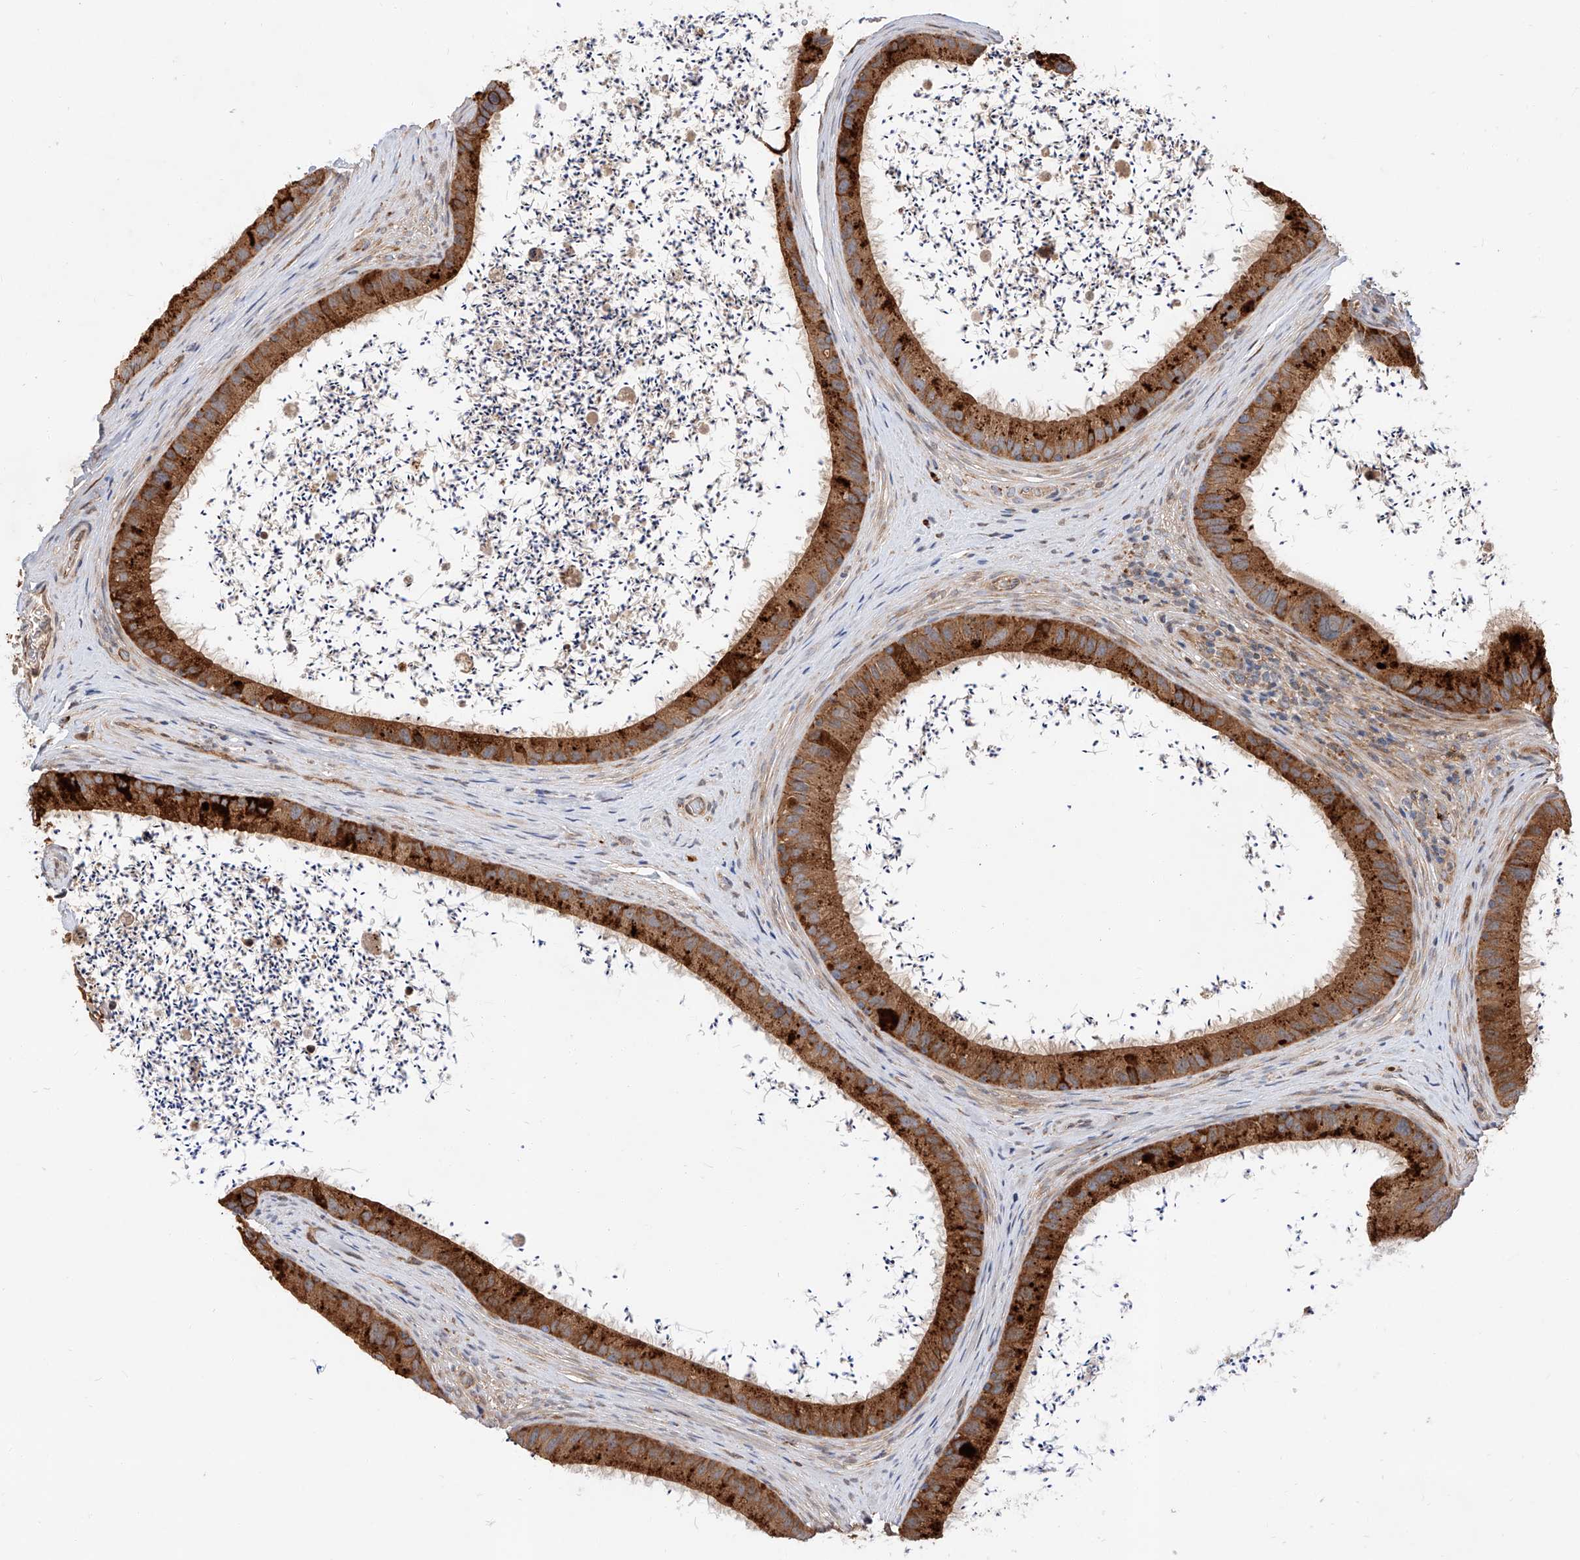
{"staining": {"intensity": "moderate", "quantity": ">75%", "location": "cytoplasmic/membranous"}, "tissue": "epididymis", "cell_type": "Glandular cells", "image_type": "normal", "snomed": [{"axis": "morphology", "description": "Normal tissue, NOS"}, {"axis": "topography", "description": "Epididymis, spermatic cord, NOS"}], "caption": "DAB immunohistochemical staining of normal human epididymis demonstrates moderate cytoplasmic/membranous protein staining in about >75% of glandular cells. (brown staining indicates protein expression, while blue staining denotes nuclei).", "gene": "DIRAS3", "patient": {"sex": "male", "age": 50}}